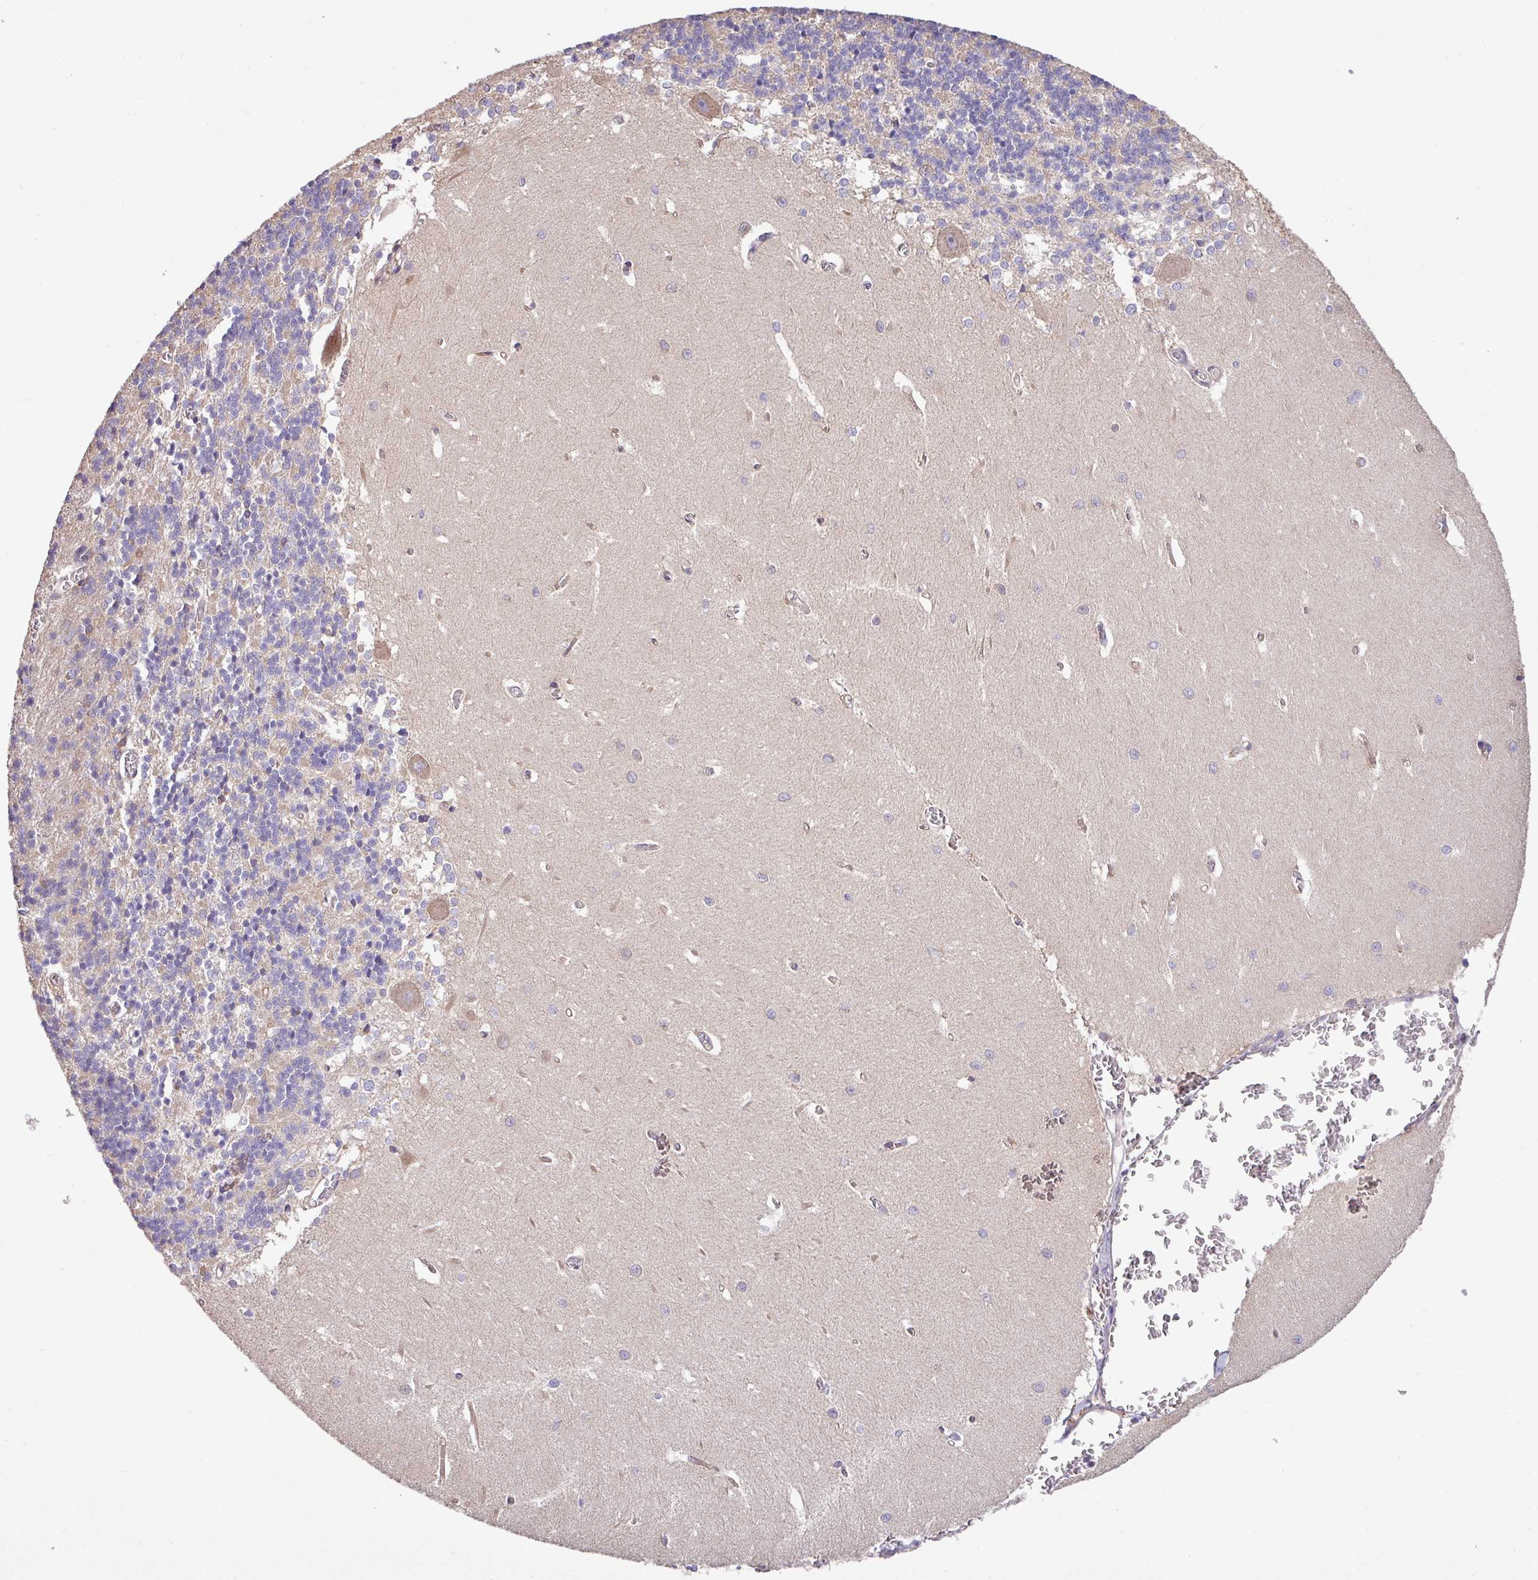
{"staining": {"intensity": "weak", "quantity": "25%-75%", "location": "cytoplasmic/membranous"}, "tissue": "cerebellum", "cell_type": "Cells in granular layer", "image_type": "normal", "snomed": [{"axis": "morphology", "description": "Normal tissue, NOS"}, {"axis": "topography", "description": "Cerebellum"}], "caption": "Brown immunohistochemical staining in unremarkable cerebellum shows weak cytoplasmic/membranous positivity in approximately 25%-75% of cells in granular layer. The staining is performed using DAB brown chromogen to label protein expression. The nuclei are counter-stained blue using hematoxylin.", "gene": "MEGF6", "patient": {"sex": "male", "age": 37}}